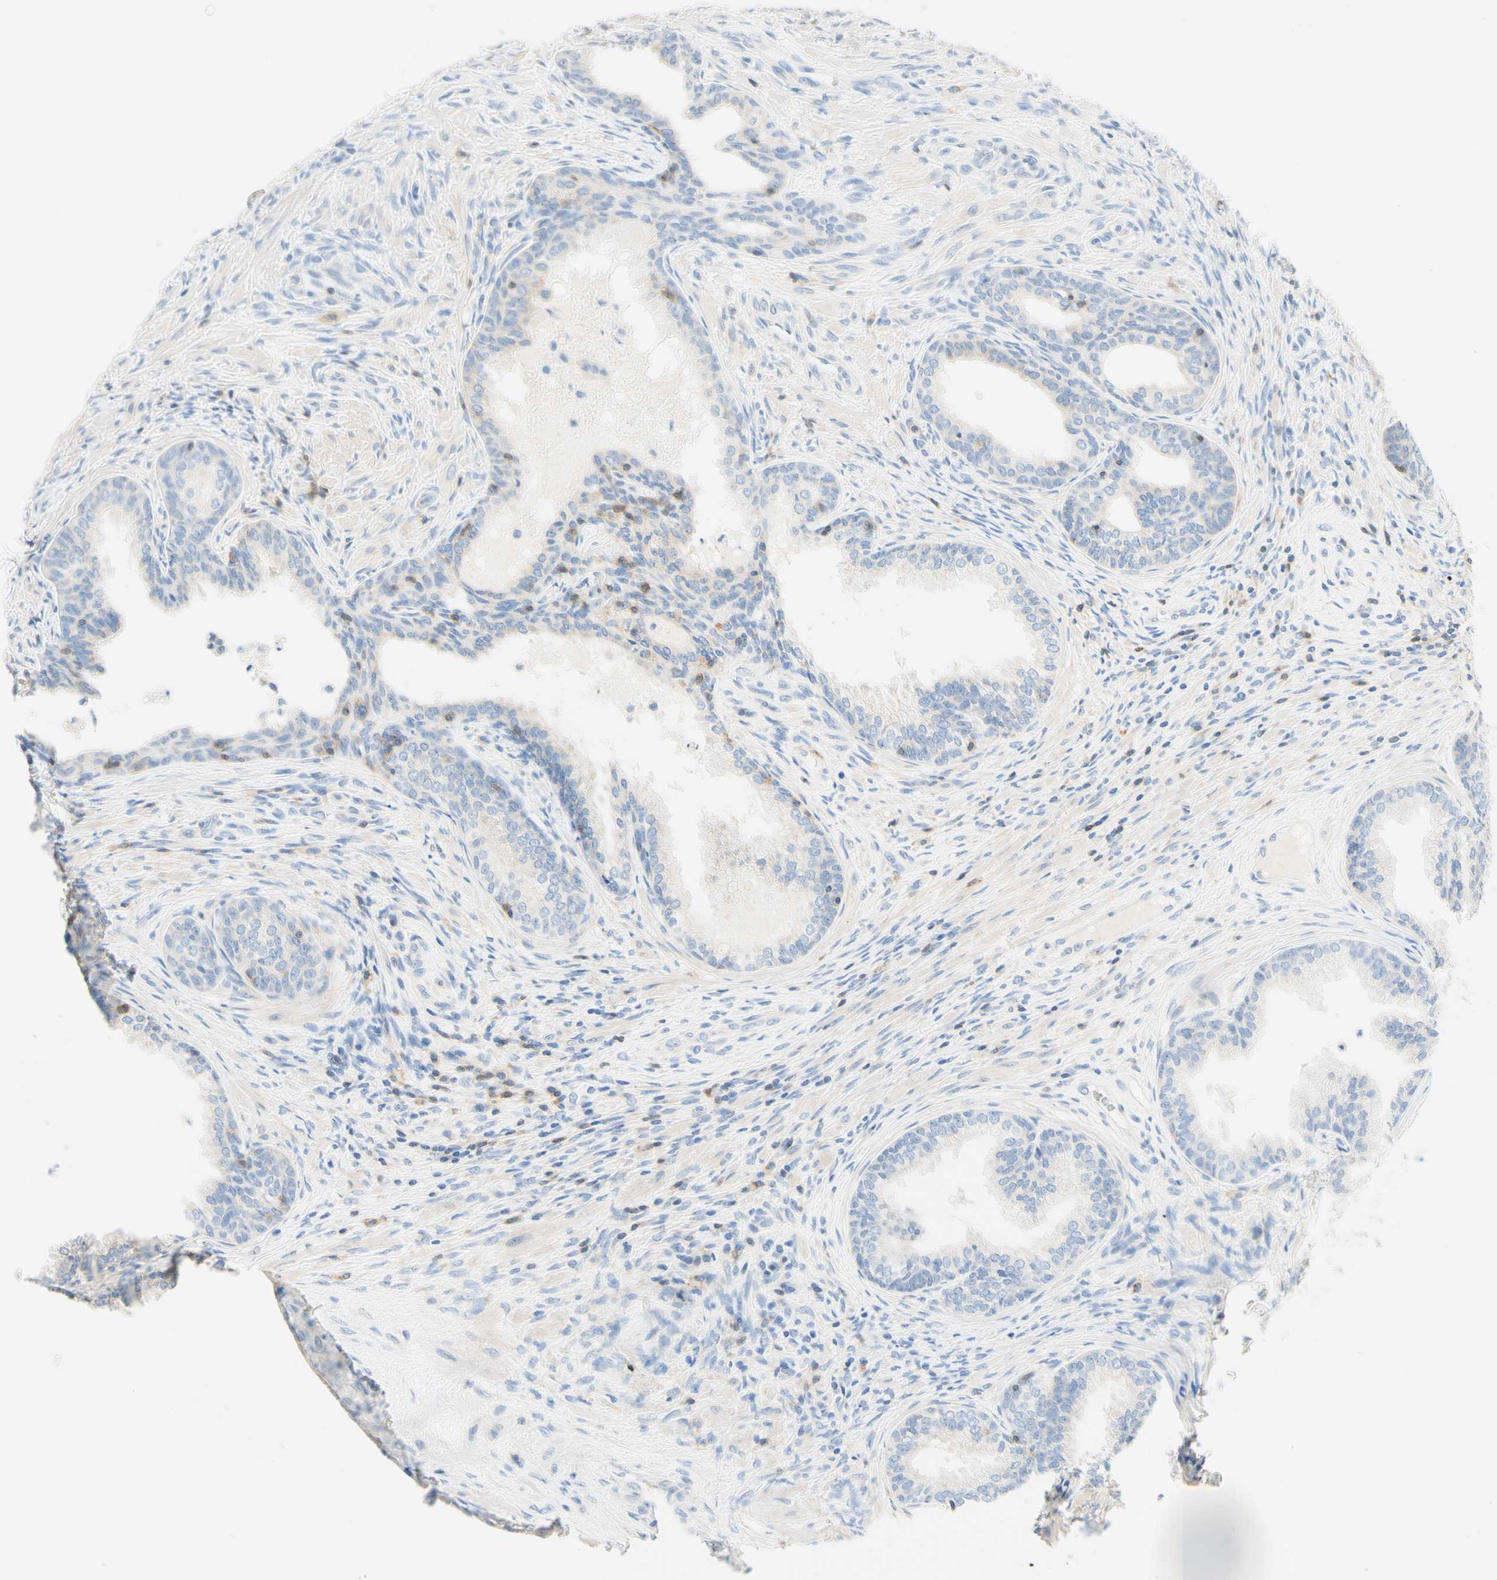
{"staining": {"intensity": "weak", "quantity": "<25%", "location": "cytoplasmic/membranous"}, "tissue": "prostate", "cell_type": "Glandular cells", "image_type": "normal", "snomed": [{"axis": "morphology", "description": "Normal tissue, NOS"}, {"axis": "topography", "description": "Prostate"}], "caption": "DAB (3,3'-diaminobenzidine) immunohistochemical staining of unremarkable human prostate shows no significant staining in glandular cells.", "gene": "LAT", "patient": {"sex": "male", "age": 76}}